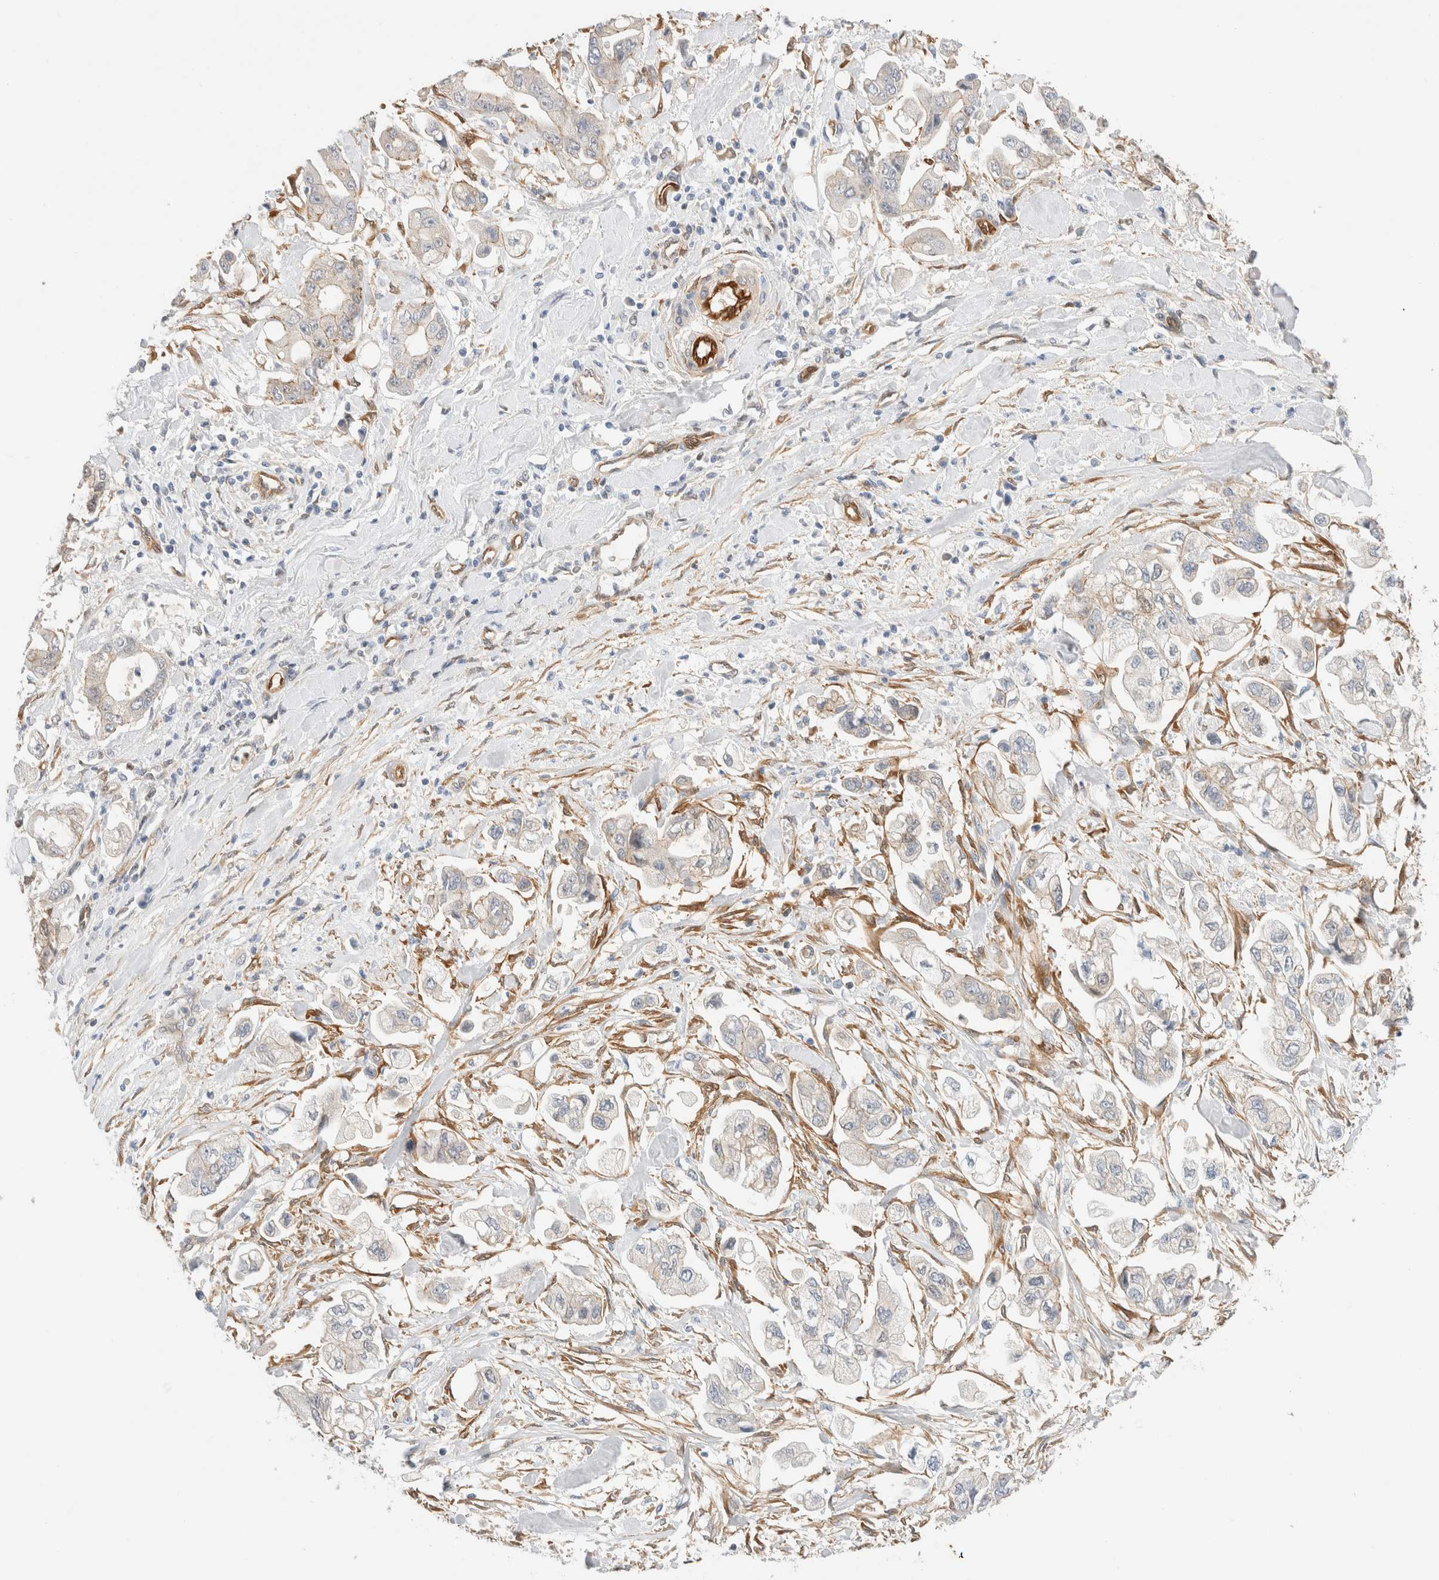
{"staining": {"intensity": "weak", "quantity": "<25%", "location": "cytoplasmic/membranous"}, "tissue": "stomach cancer", "cell_type": "Tumor cells", "image_type": "cancer", "snomed": [{"axis": "morphology", "description": "Normal tissue, NOS"}, {"axis": "morphology", "description": "Adenocarcinoma, NOS"}, {"axis": "topography", "description": "Stomach"}], "caption": "High power microscopy photomicrograph of an immunohistochemistry (IHC) image of stomach cancer (adenocarcinoma), revealing no significant expression in tumor cells.", "gene": "LMCD1", "patient": {"sex": "male", "age": 62}}